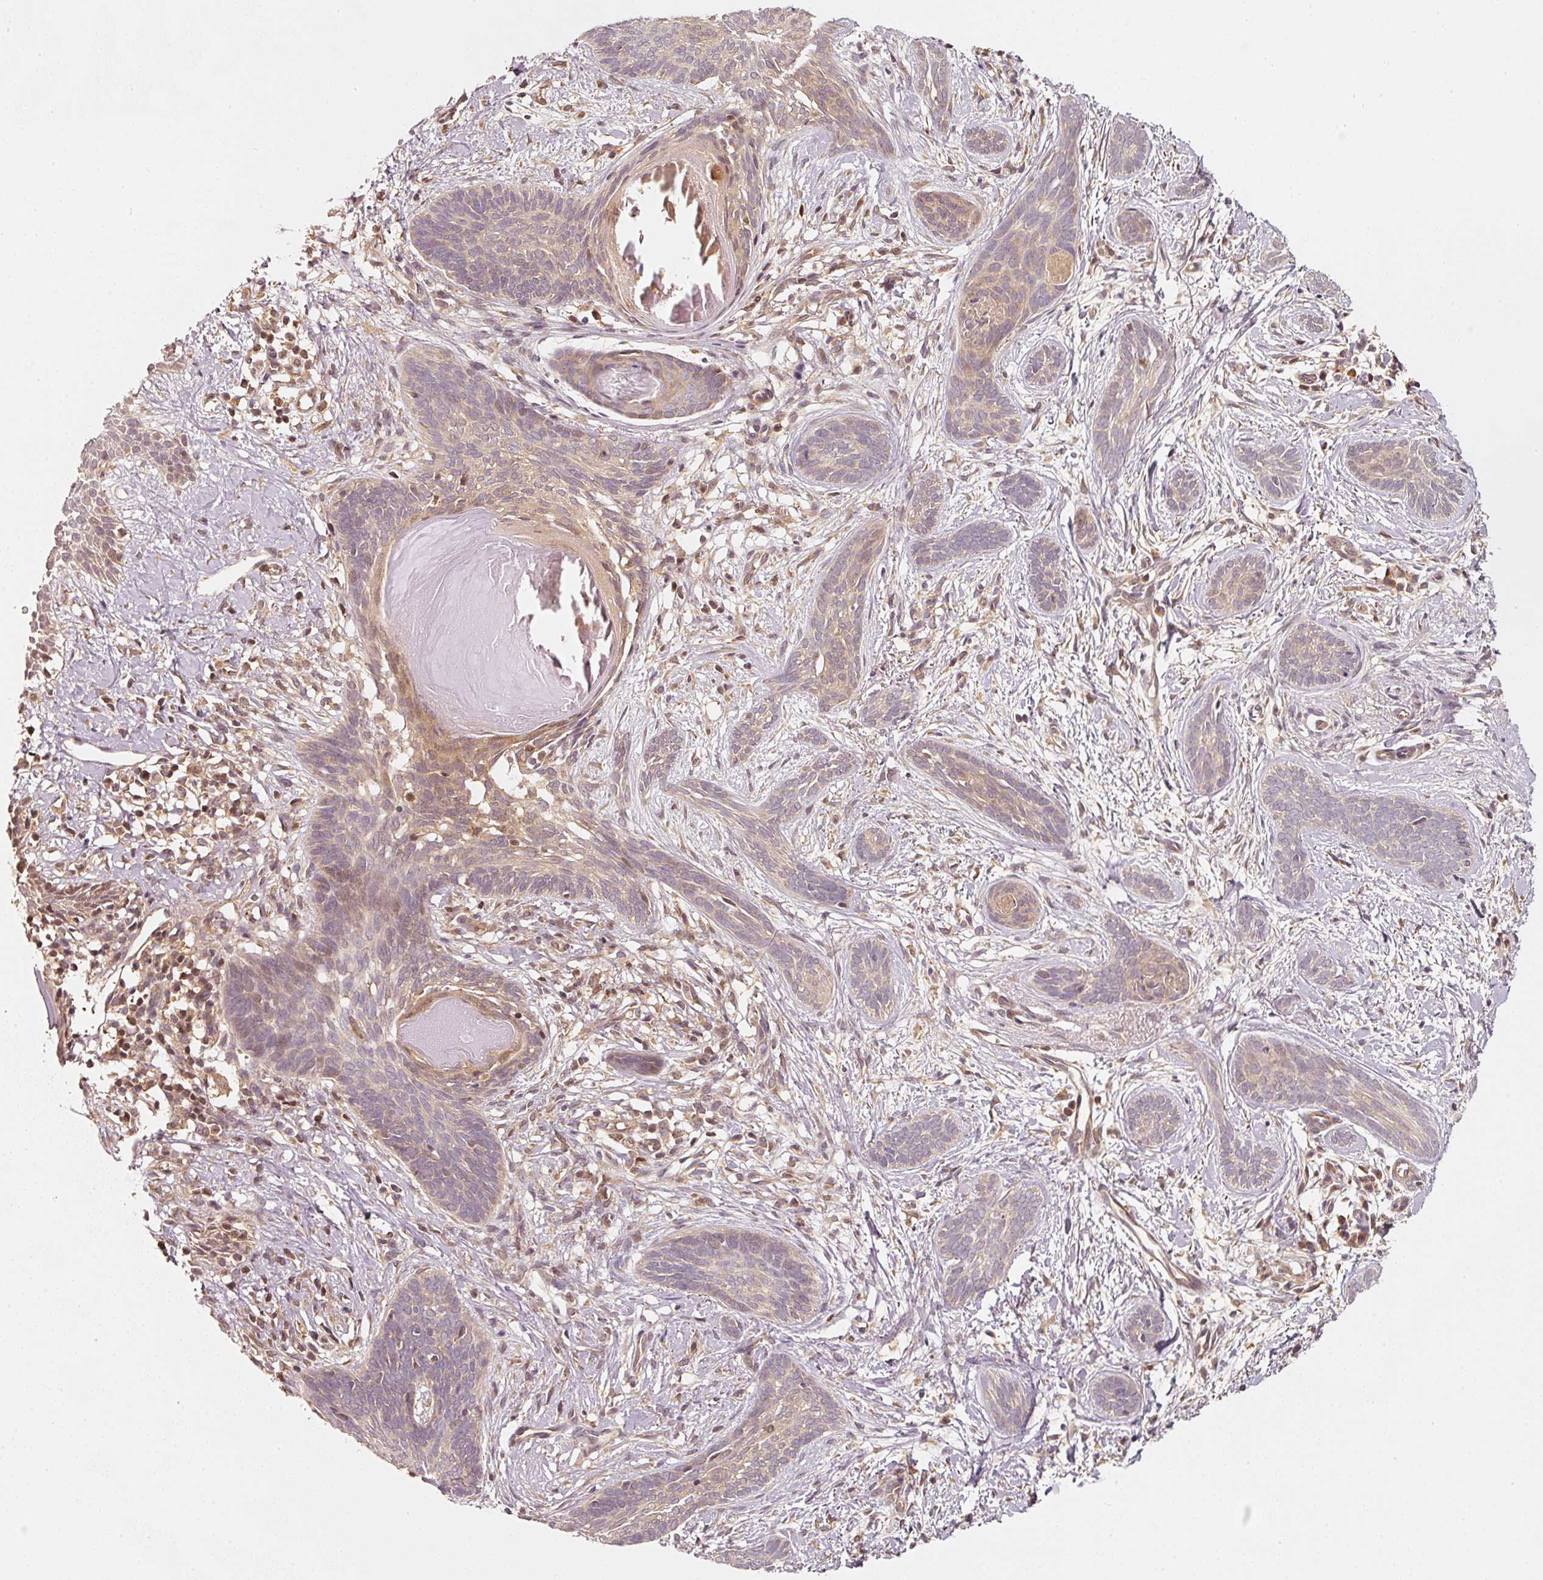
{"staining": {"intensity": "weak", "quantity": "<25%", "location": "cytoplasmic/membranous"}, "tissue": "skin cancer", "cell_type": "Tumor cells", "image_type": "cancer", "snomed": [{"axis": "morphology", "description": "Basal cell carcinoma"}, {"axis": "topography", "description": "Skin"}], "caption": "Tumor cells are negative for protein expression in human skin cancer (basal cell carcinoma).", "gene": "RRAS2", "patient": {"sex": "female", "age": 81}}